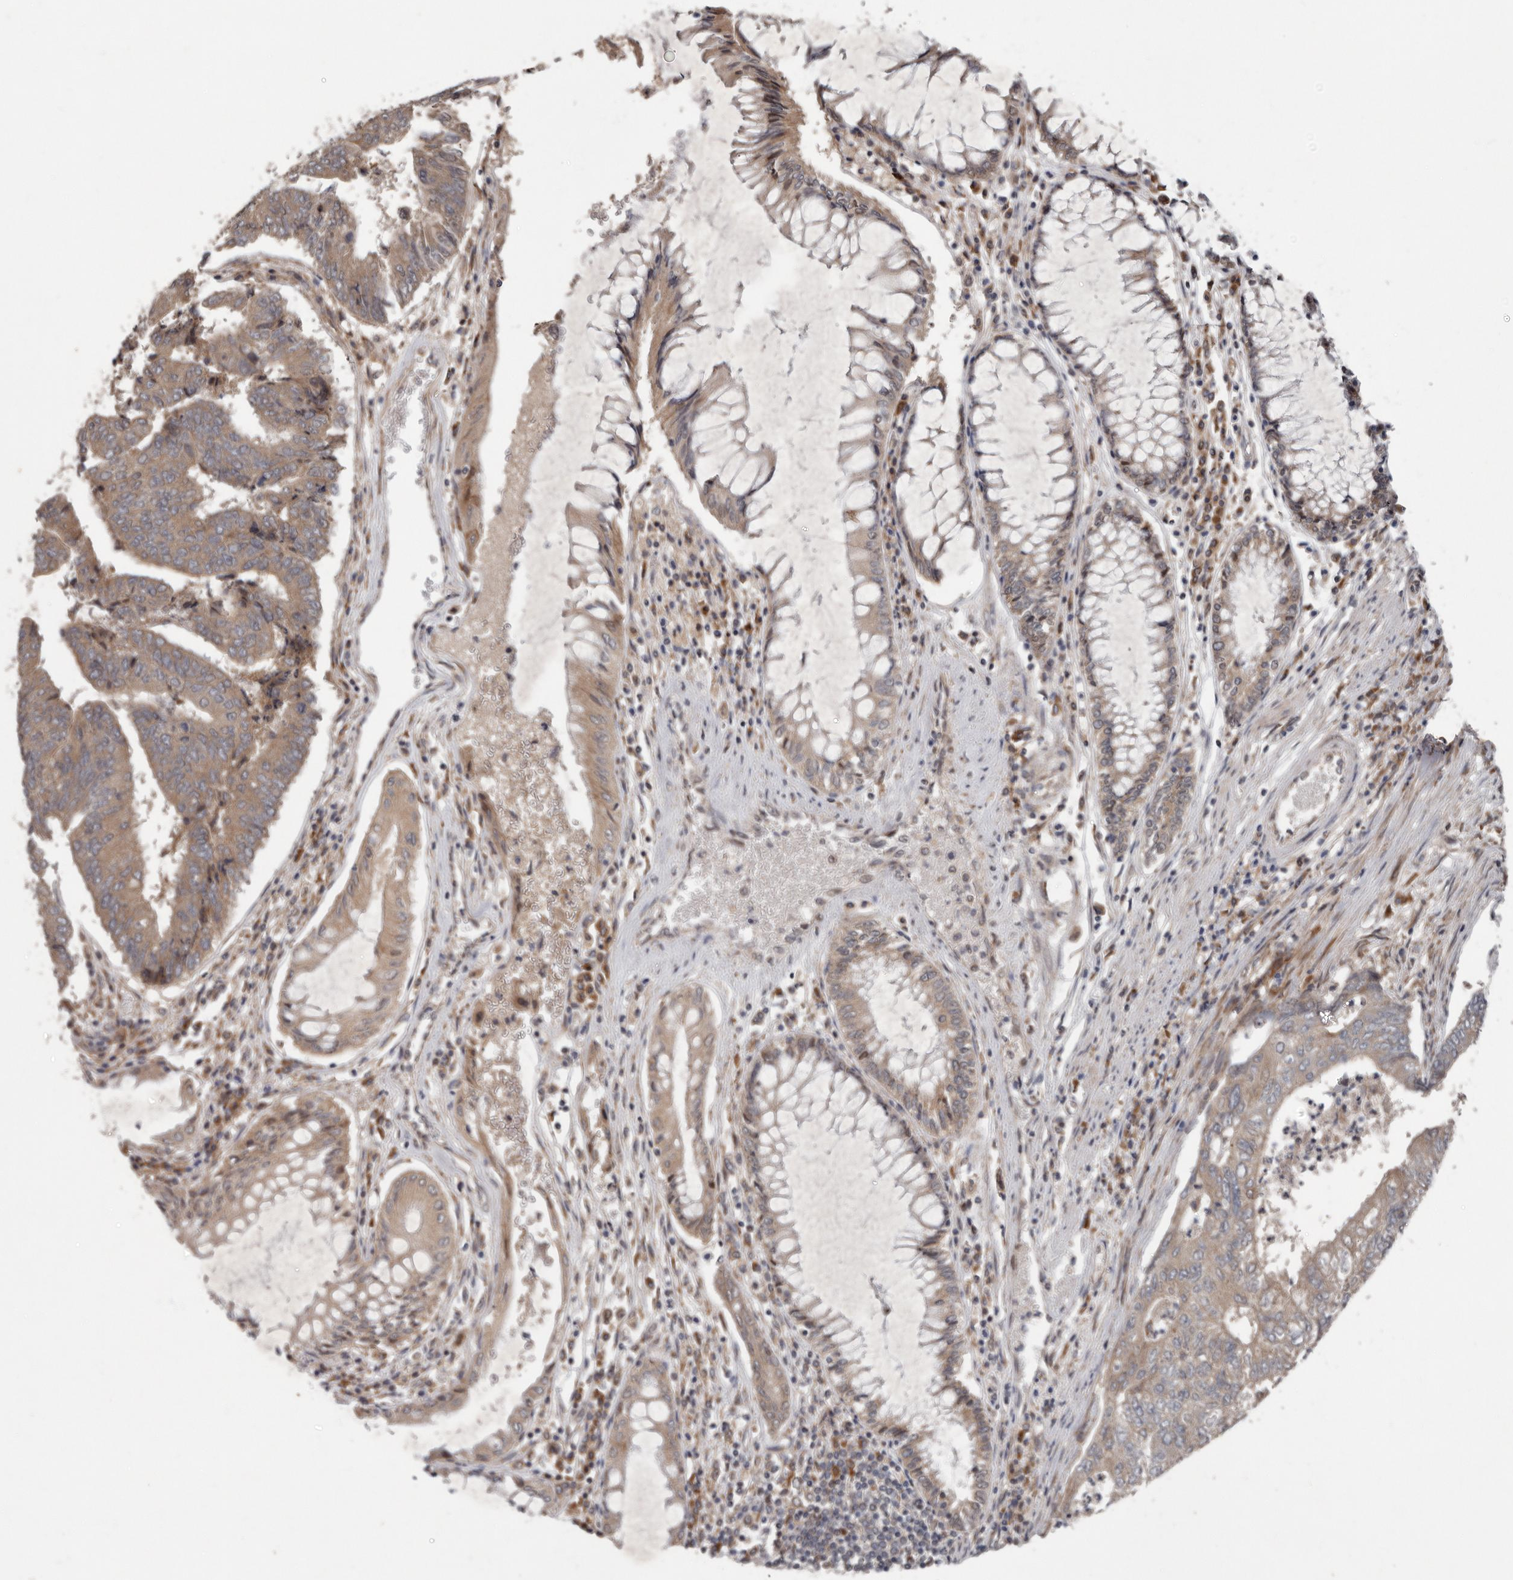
{"staining": {"intensity": "weak", "quantity": ">75%", "location": "cytoplasmic/membranous"}, "tissue": "colorectal cancer", "cell_type": "Tumor cells", "image_type": "cancer", "snomed": [{"axis": "morphology", "description": "Adenocarcinoma, NOS"}, {"axis": "topography", "description": "Colon"}], "caption": "Human colorectal adenocarcinoma stained with a brown dye shows weak cytoplasmic/membranous positive staining in approximately >75% of tumor cells.", "gene": "CHML", "patient": {"sex": "female", "age": 67}}